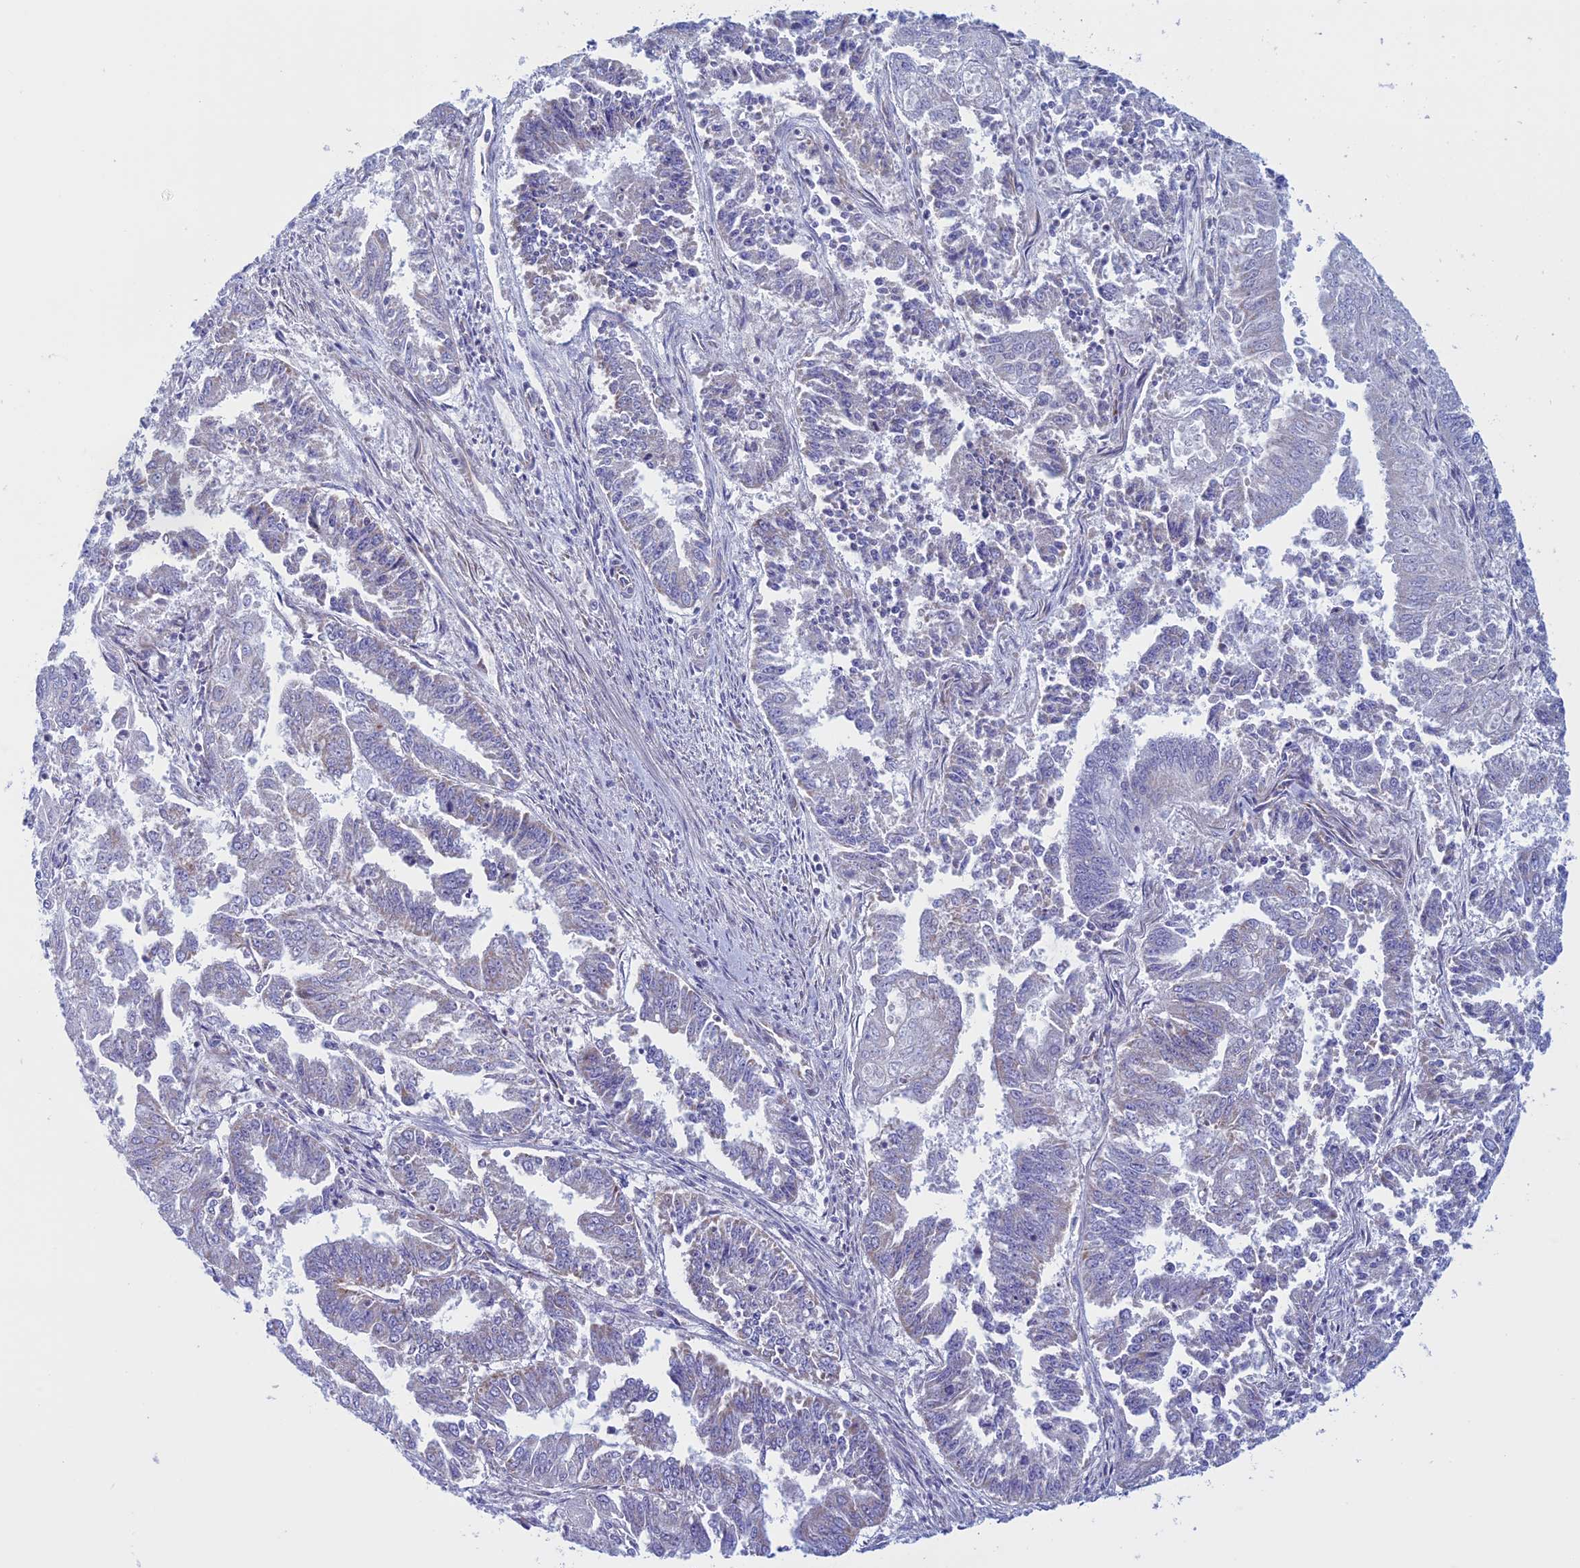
{"staining": {"intensity": "weak", "quantity": "<25%", "location": "cytoplasmic/membranous"}, "tissue": "endometrial cancer", "cell_type": "Tumor cells", "image_type": "cancer", "snomed": [{"axis": "morphology", "description": "Adenocarcinoma, NOS"}, {"axis": "topography", "description": "Endometrium"}], "caption": "DAB (3,3'-diaminobenzidine) immunohistochemical staining of endometrial cancer exhibits no significant positivity in tumor cells.", "gene": "NDUFB9", "patient": {"sex": "female", "age": 73}}